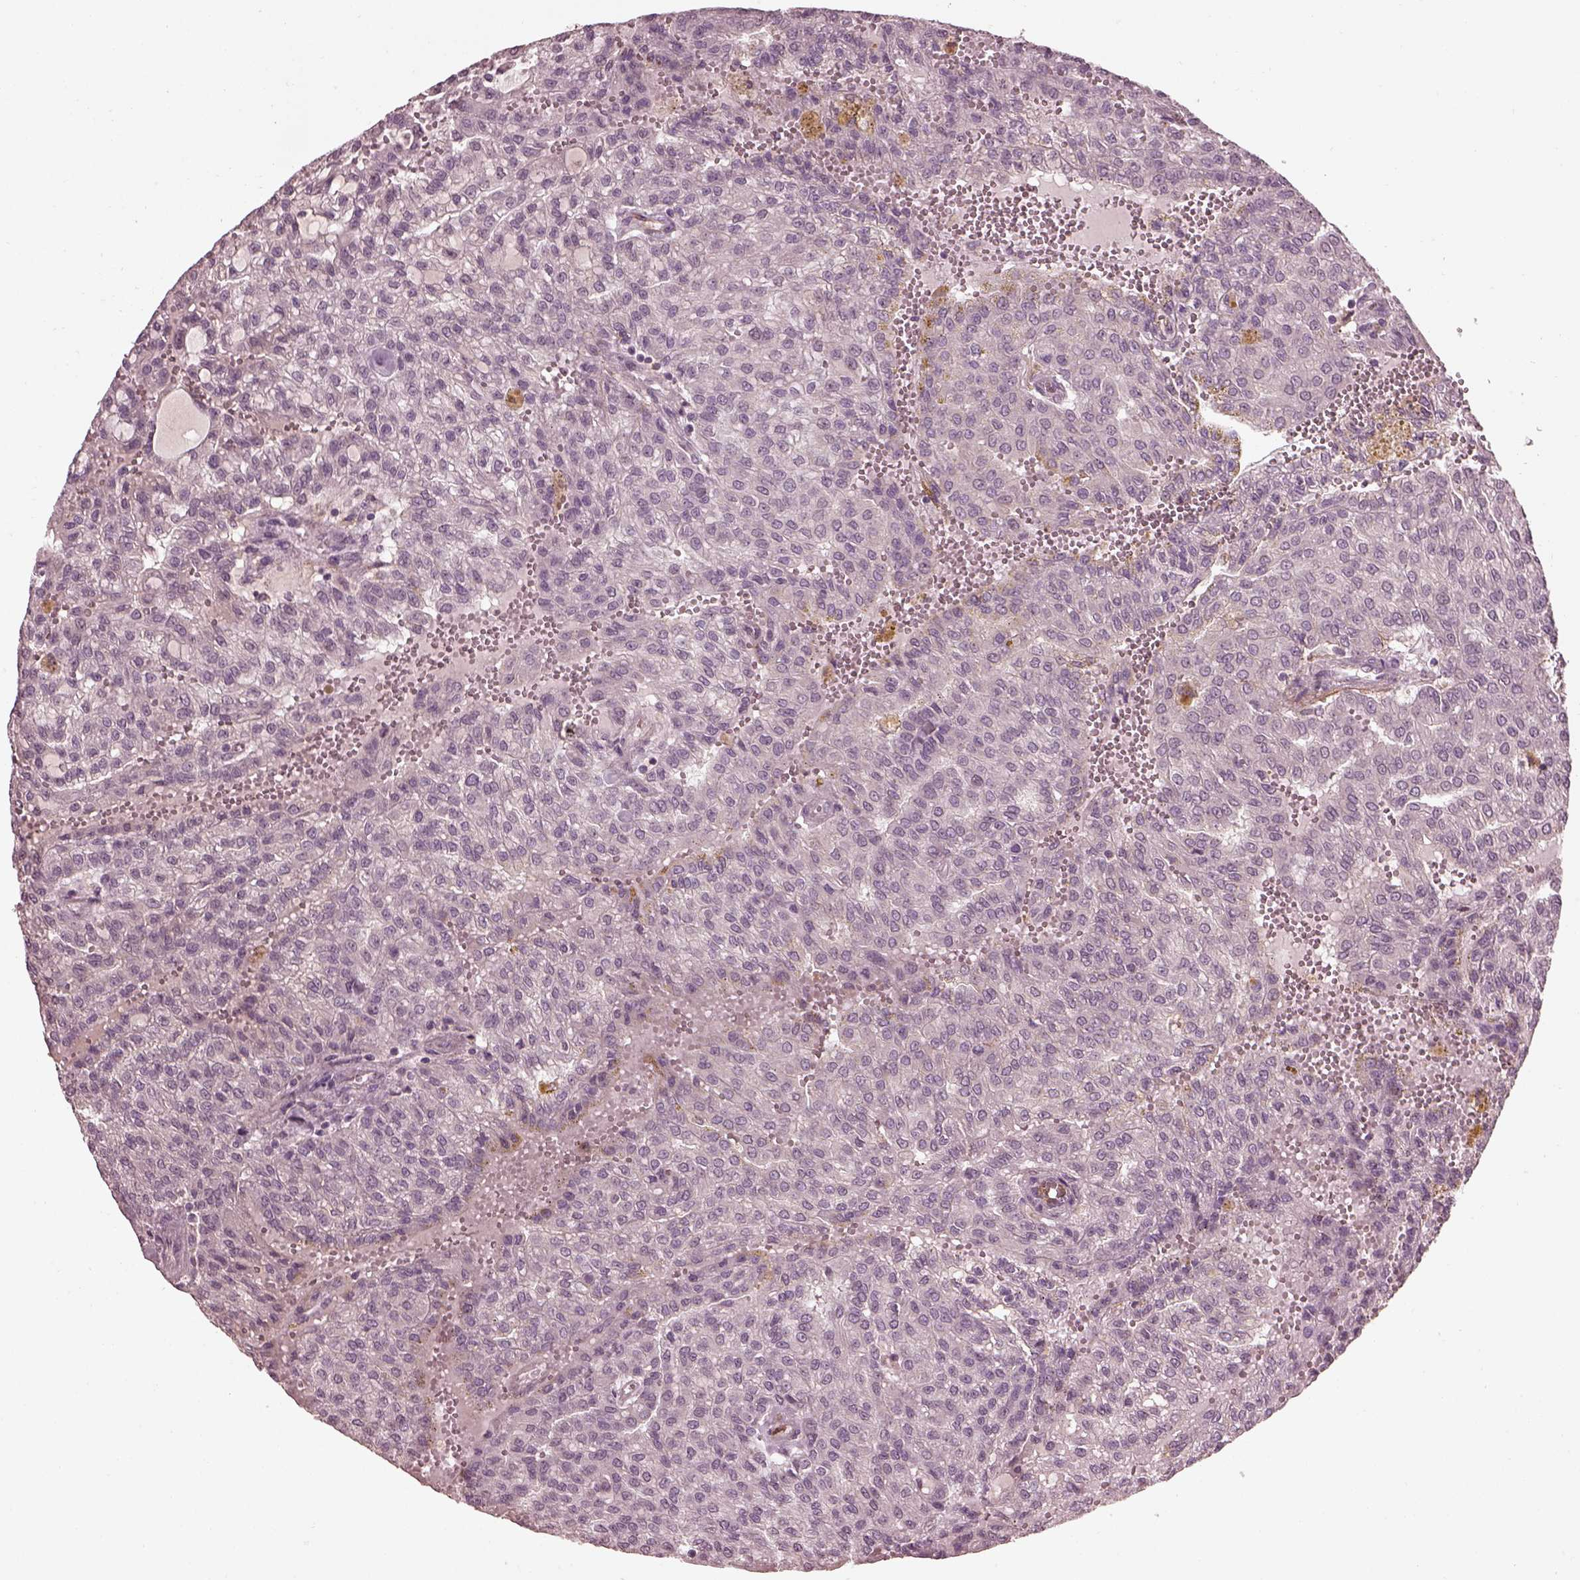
{"staining": {"intensity": "negative", "quantity": "none", "location": "none"}, "tissue": "renal cancer", "cell_type": "Tumor cells", "image_type": "cancer", "snomed": [{"axis": "morphology", "description": "Adenocarcinoma, NOS"}, {"axis": "topography", "description": "Kidney"}], "caption": "High power microscopy micrograph of an immunohistochemistry (IHC) micrograph of renal cancer, revealing no significant staining in tumor cells.", "gene": "EFEMP1", "patient": {"sex": "male", "age": 63}}